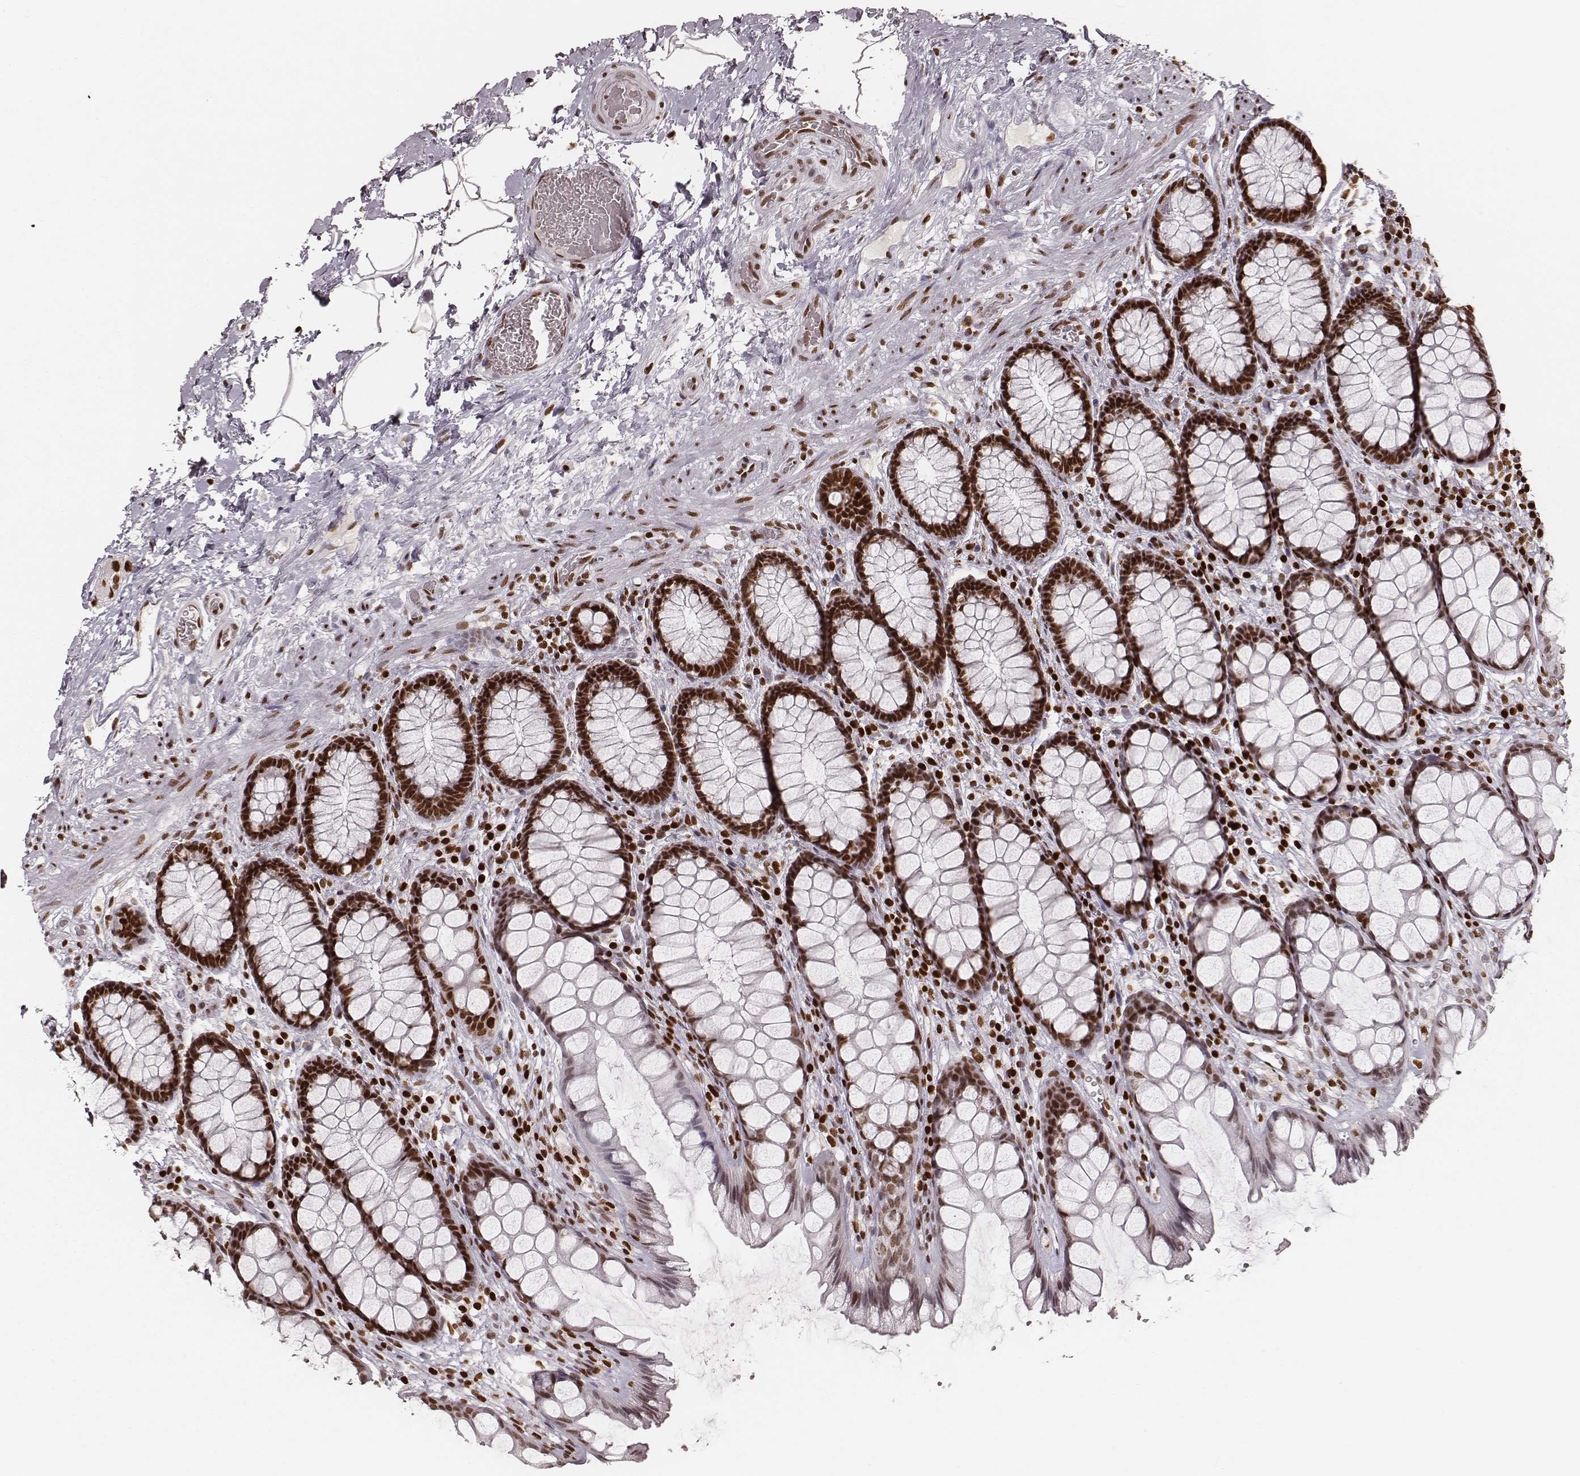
{"staining": {"intensity": "strong", "quantity": ">75%", "location": "nuclear"}, "tissue": "rectum", "cell_type": "Glandular cells", "image_type": "normal", "snomed": [{"axis": "morphology", "description": "Normal tissue, NOS"}, {"axis": "topography", "description": "Rectum"}], "caption": "Immunohistochemical staining of normal rectum demonstrates strong nuclear protein expression in approximately >75% of glandular cells. The protein of interest is shown in brown color, while the nuclei are stained blue.", "gene": "PARP1", "patient": {"sex": "female", "age": 62}}